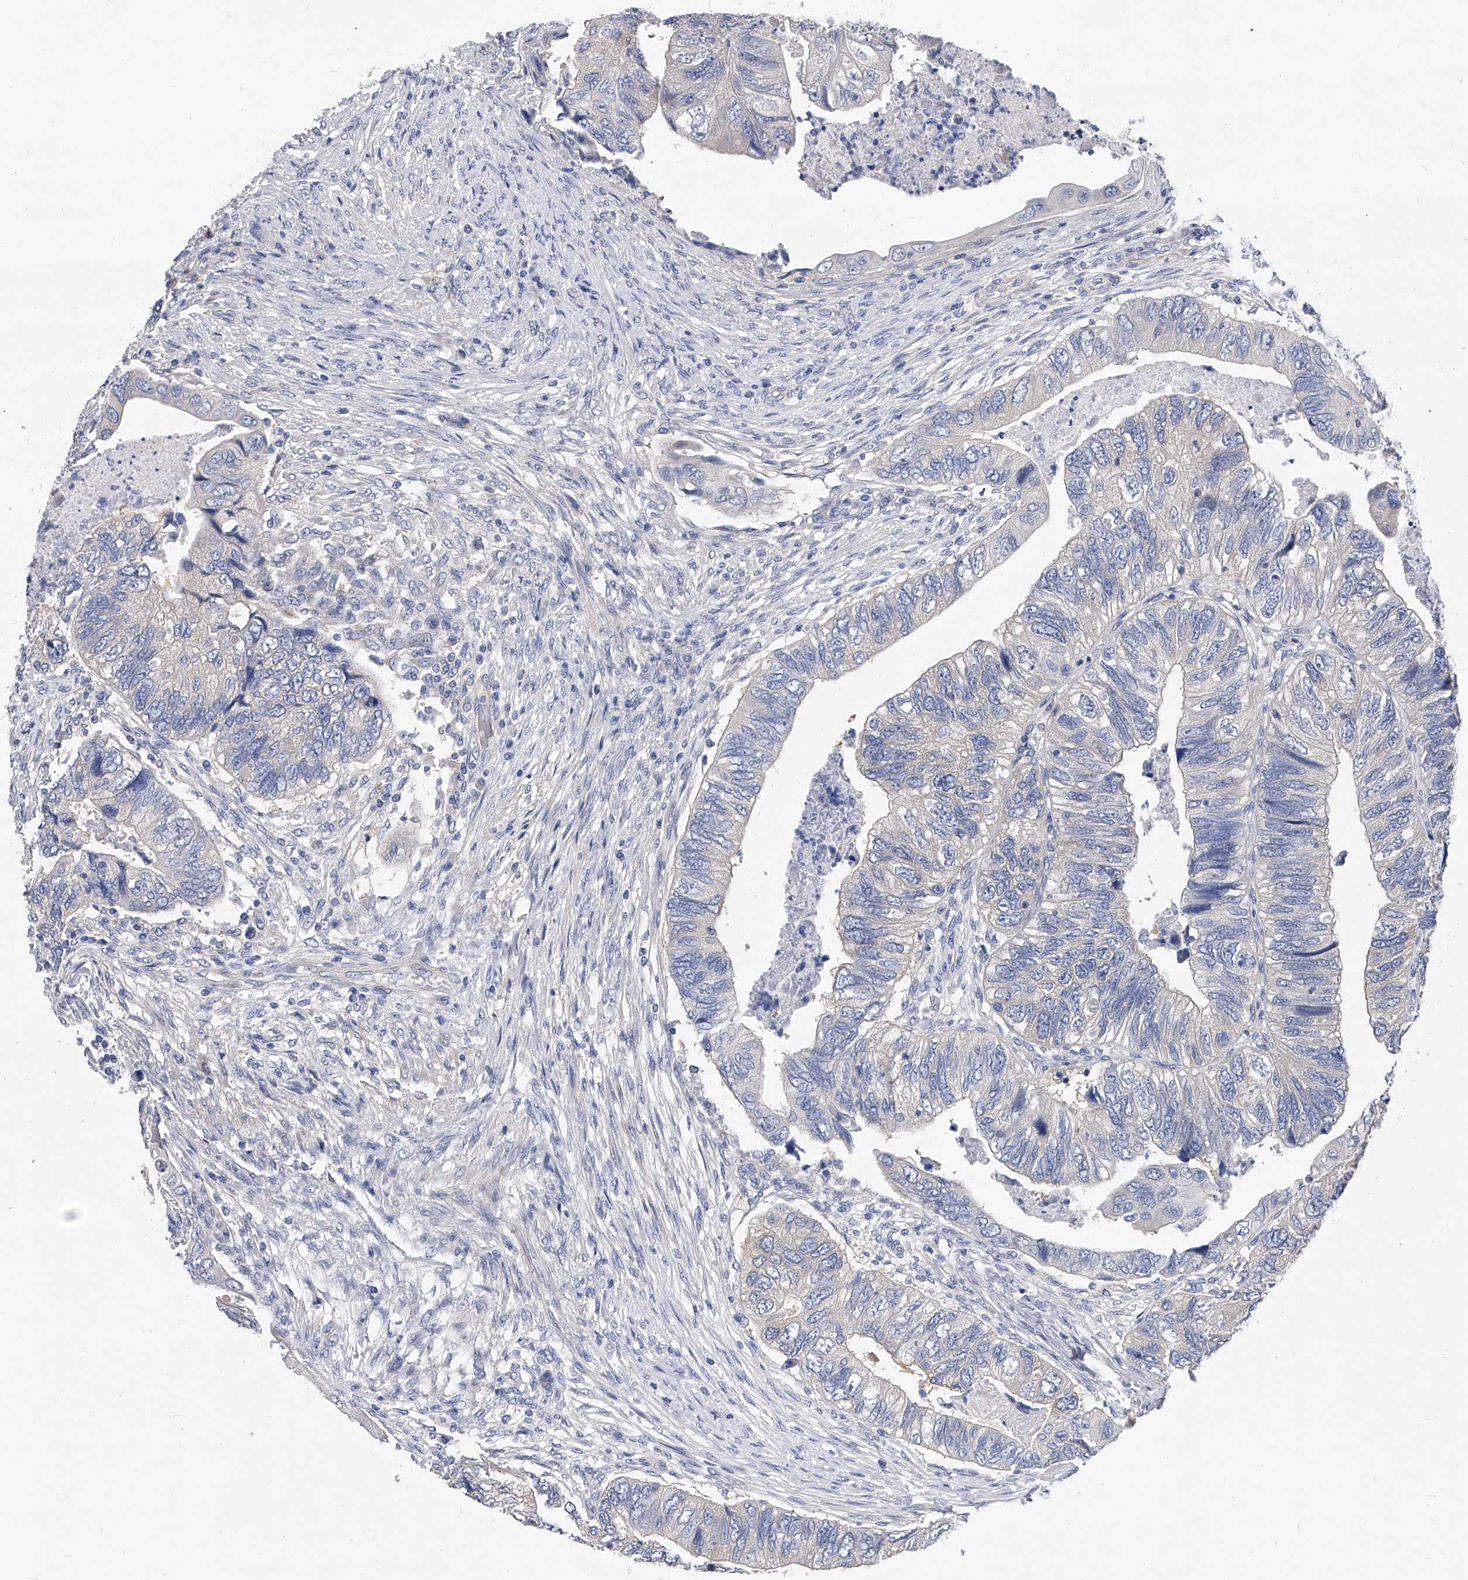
{"staining": {"intensity": "negative", "quantity": "none", "location": "none"}, "tissue": "colorectal cancer", "cell_type": "Tumor cells", "image_type": "cancer", "snomed": [{"axis": "morphology", "description": "Adenocarcinoma, NOS"}, {"axis": "topography", "description": "Rectum"}], "caption": "Human colorectal cancer (adenocarcinoma) stained for a protein using immunohistochemistry (IHC) reveals no positivity in tumor cells.", "gene": "PPP5C", "patient": {"sex": "male", "age": 63}}